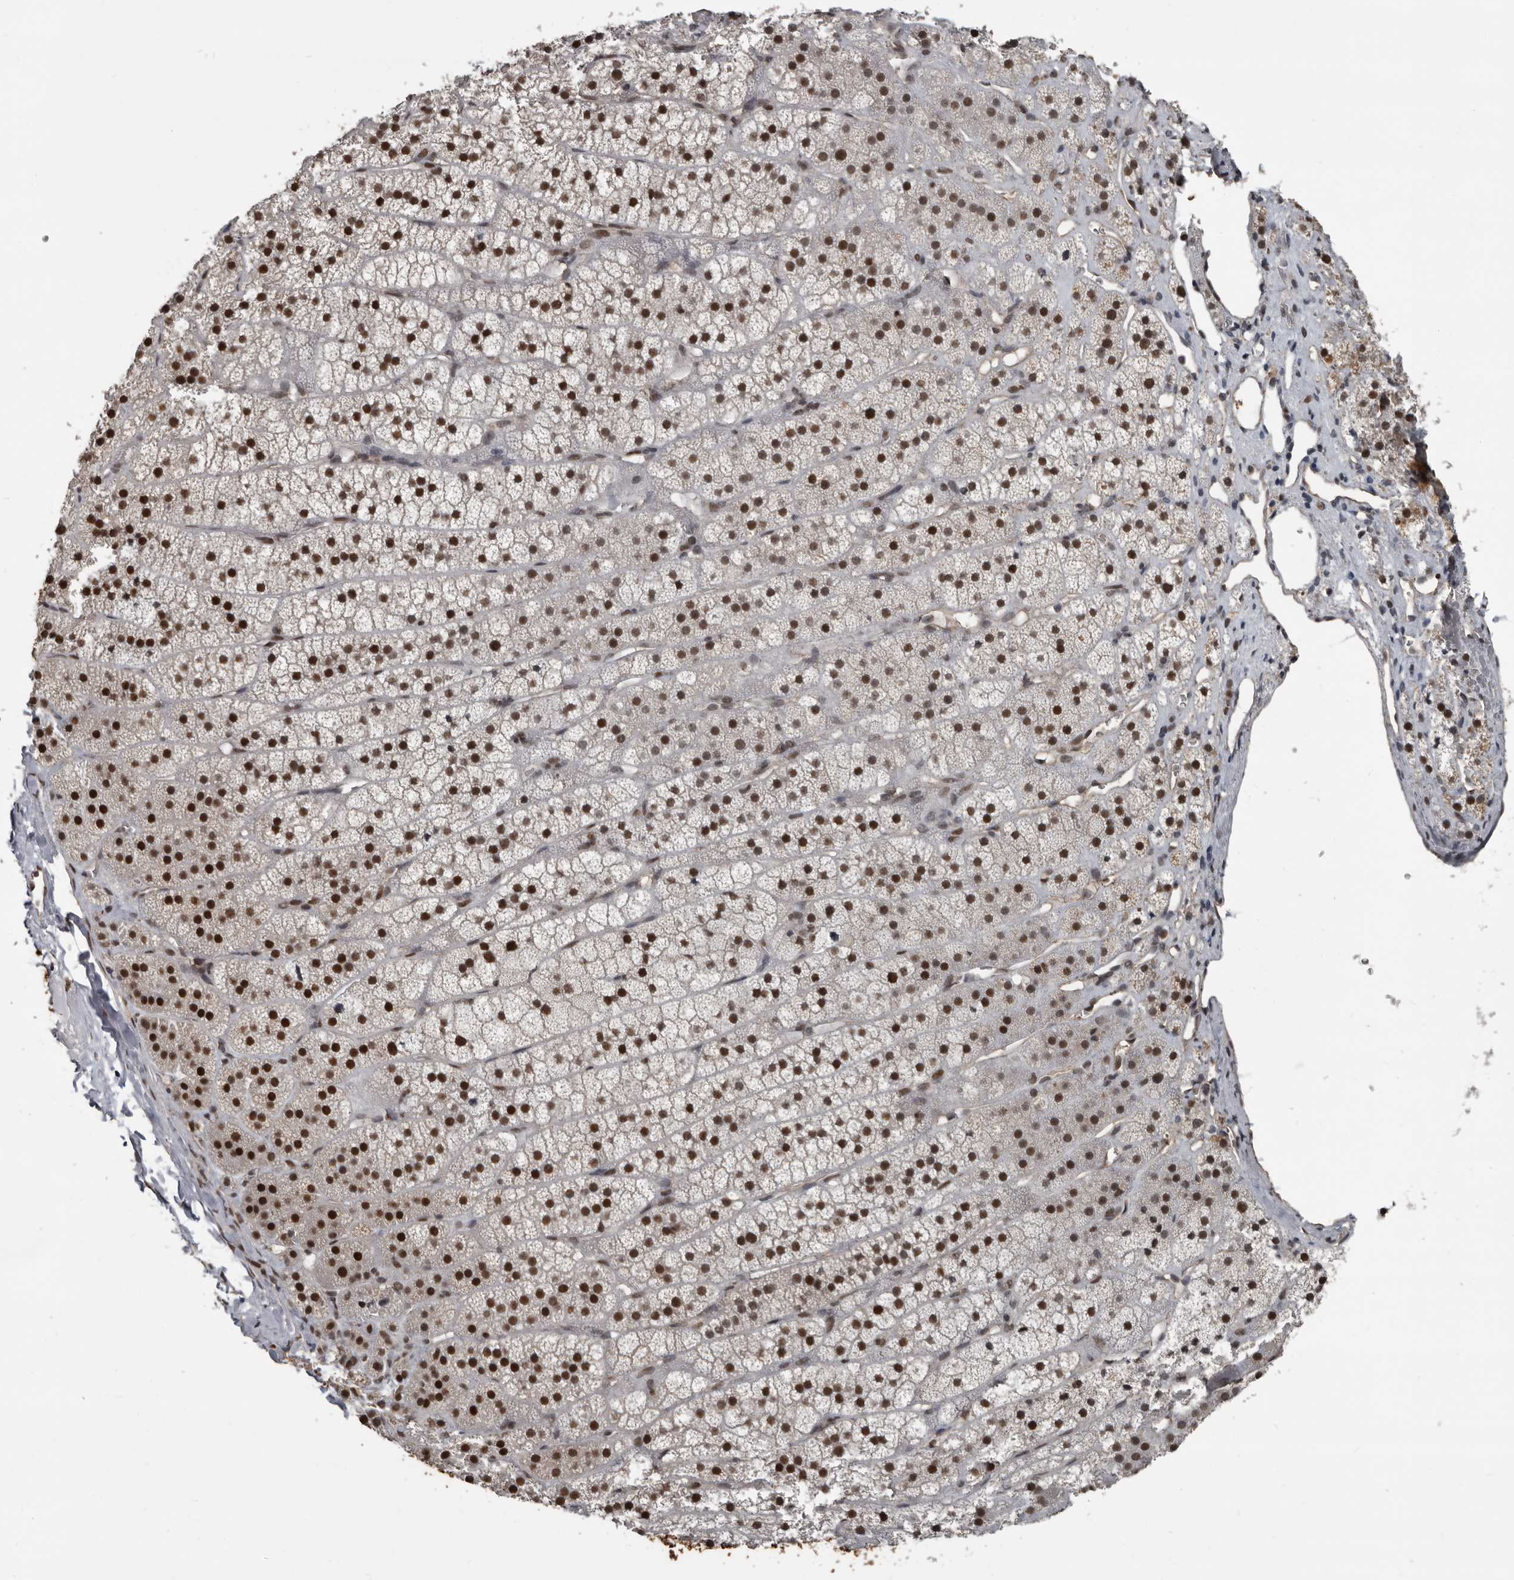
{"staining": {"intensity": "strong", "quantity": ">75%", "location": "nuclear"}, "tissue": "adrenal gland", "cell_type": "Glandular cells", "image_type": "normal", "snomed": [{"axis": "morphology", "description": "Normal tissue, NOS"}, {"axis": "topography", "description": "Adrenal gland"}], "caption": "IHC of benign human adrenal gland reveals high levels of strong nuclear expression in about >75% of glandular cells. (DAB (3,3'-diaminobenzidine) IHC with brightfield microscopy, high magnification).", "gene": "CHD1L", "patient": {"sex": "female", "age": 44}}